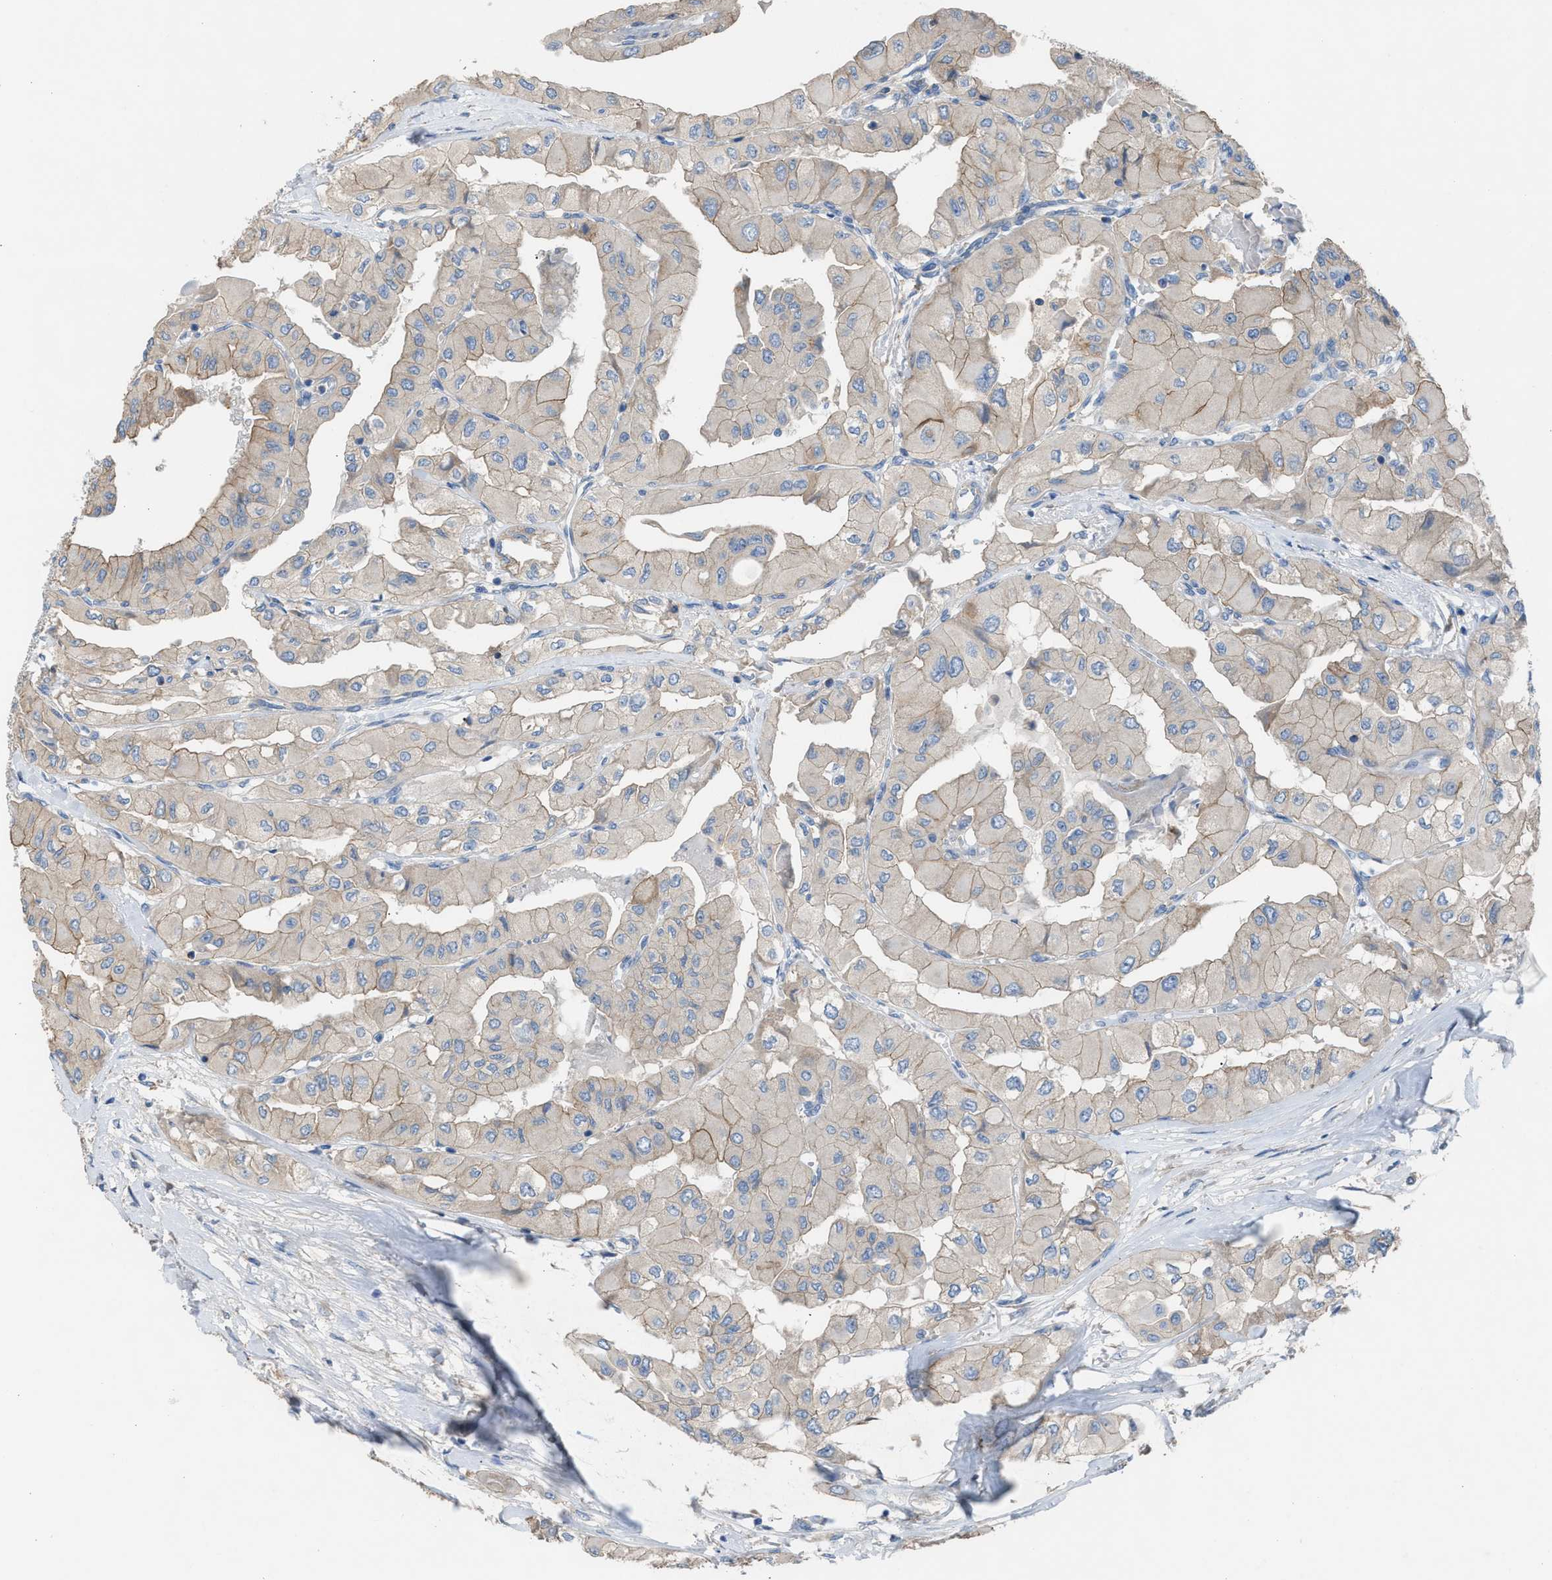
{"staining": {"intensity": "weak", "quantity": "<25%", "location": "cytoplasmic/membranous"}, "tissue": "thyroid cancer", "cell_type": "Tumor cells", "image_type": "cancer", "snomed": [{"axis": "morphology", "description": "Papillary adenocarcinoma, NOS"}, {"axis": "topography", "description": "Thyroid gland"}], "caption": "Tumor cells show no significant positivity in thyroid cancer (papillary adenocarcinoma).", "gene": "AOAH", "patient": {"sex": "female", "age": 59}}